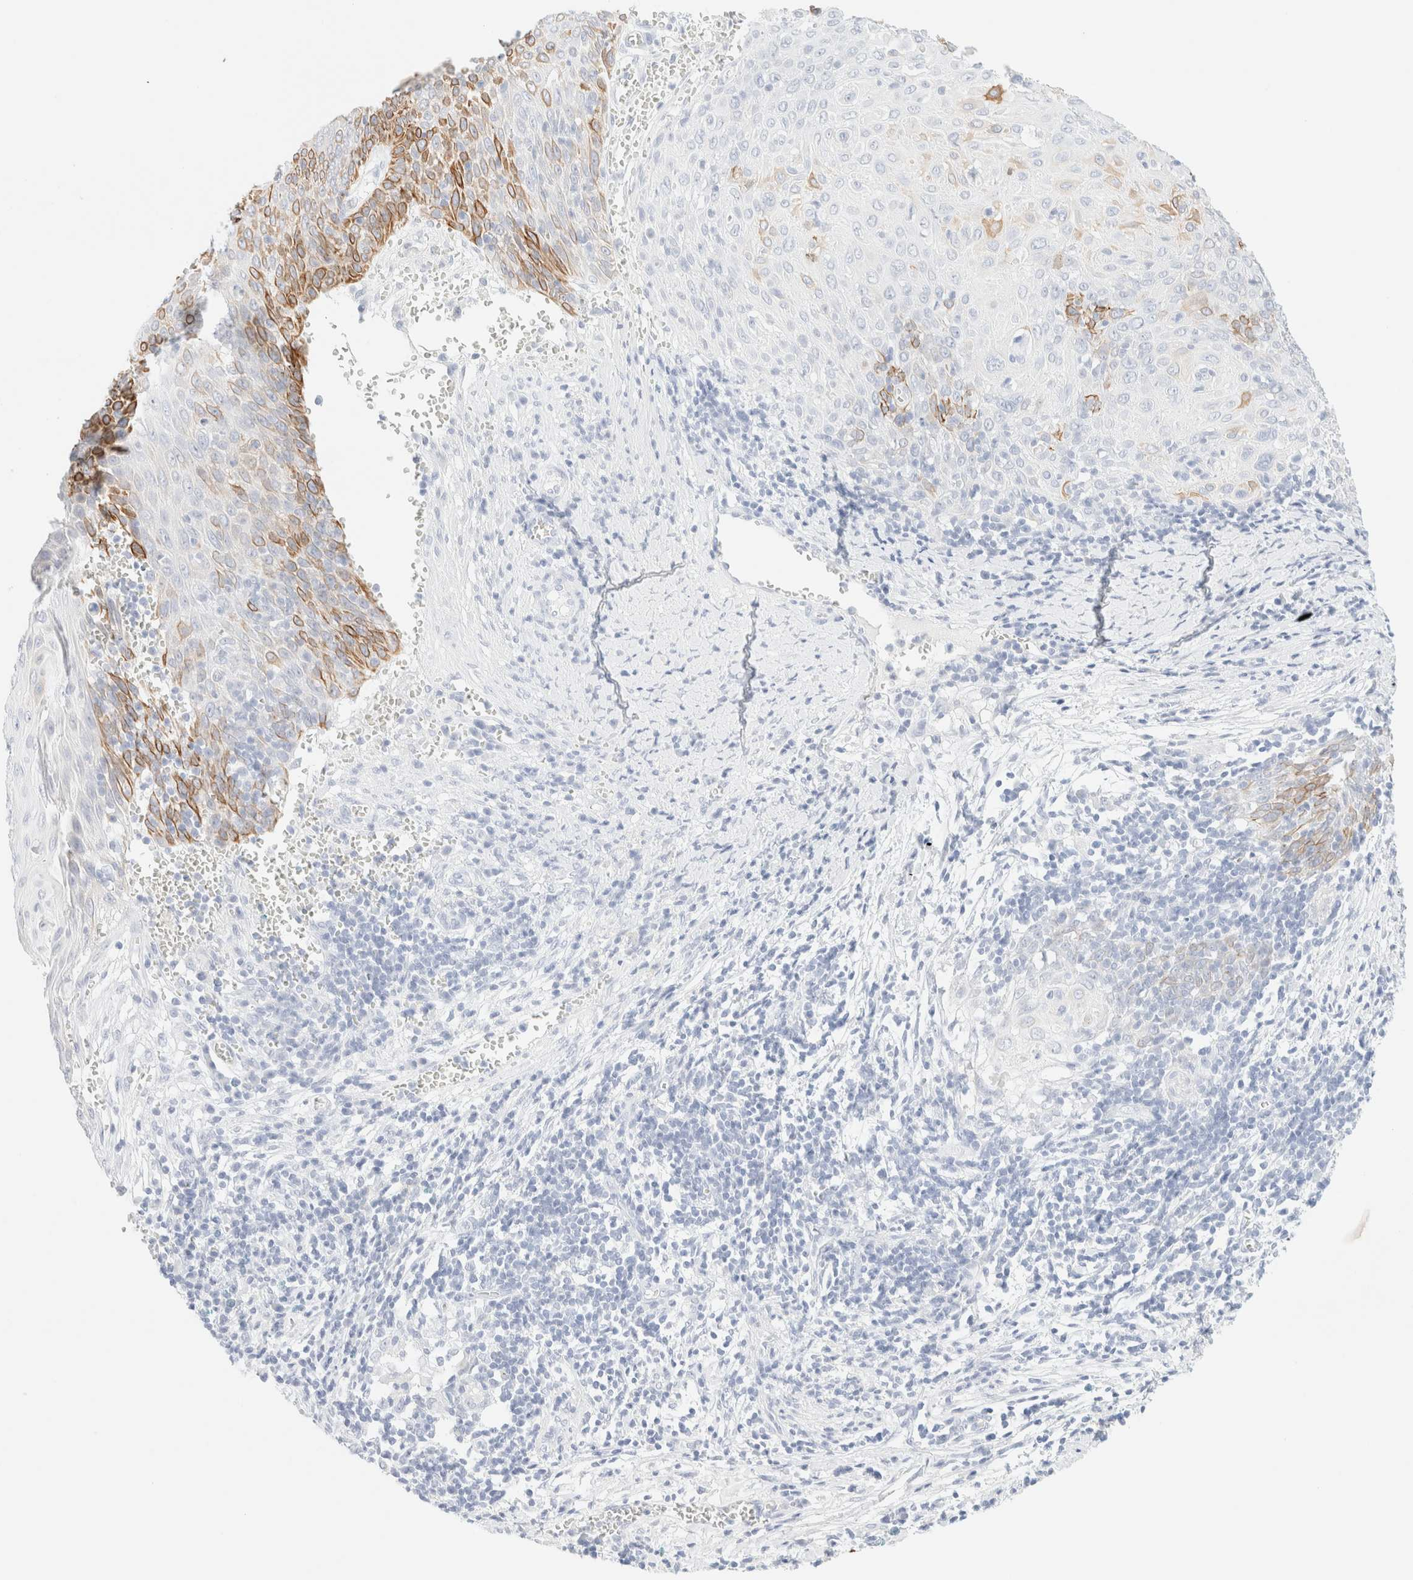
{"staining": {"intensity": "strong", "quantity": "25%-75%", "location": "cytoplasmic/membranous"}, "tissue": "cervical cancer", "cell_type": "Tumor cells", "image_type": "cancer", "snomed": [{"axis": "morphology", "description": "Squamous cell carcinoma, NOS"}, {"axis": "topography", "description": "Cervix"}], "caption": "Cervical cancer stained with a protein marker exhibits strong staining in tumor cells.", "gene": "KRT15", "patient": {"sex": "female", "age": 39}}